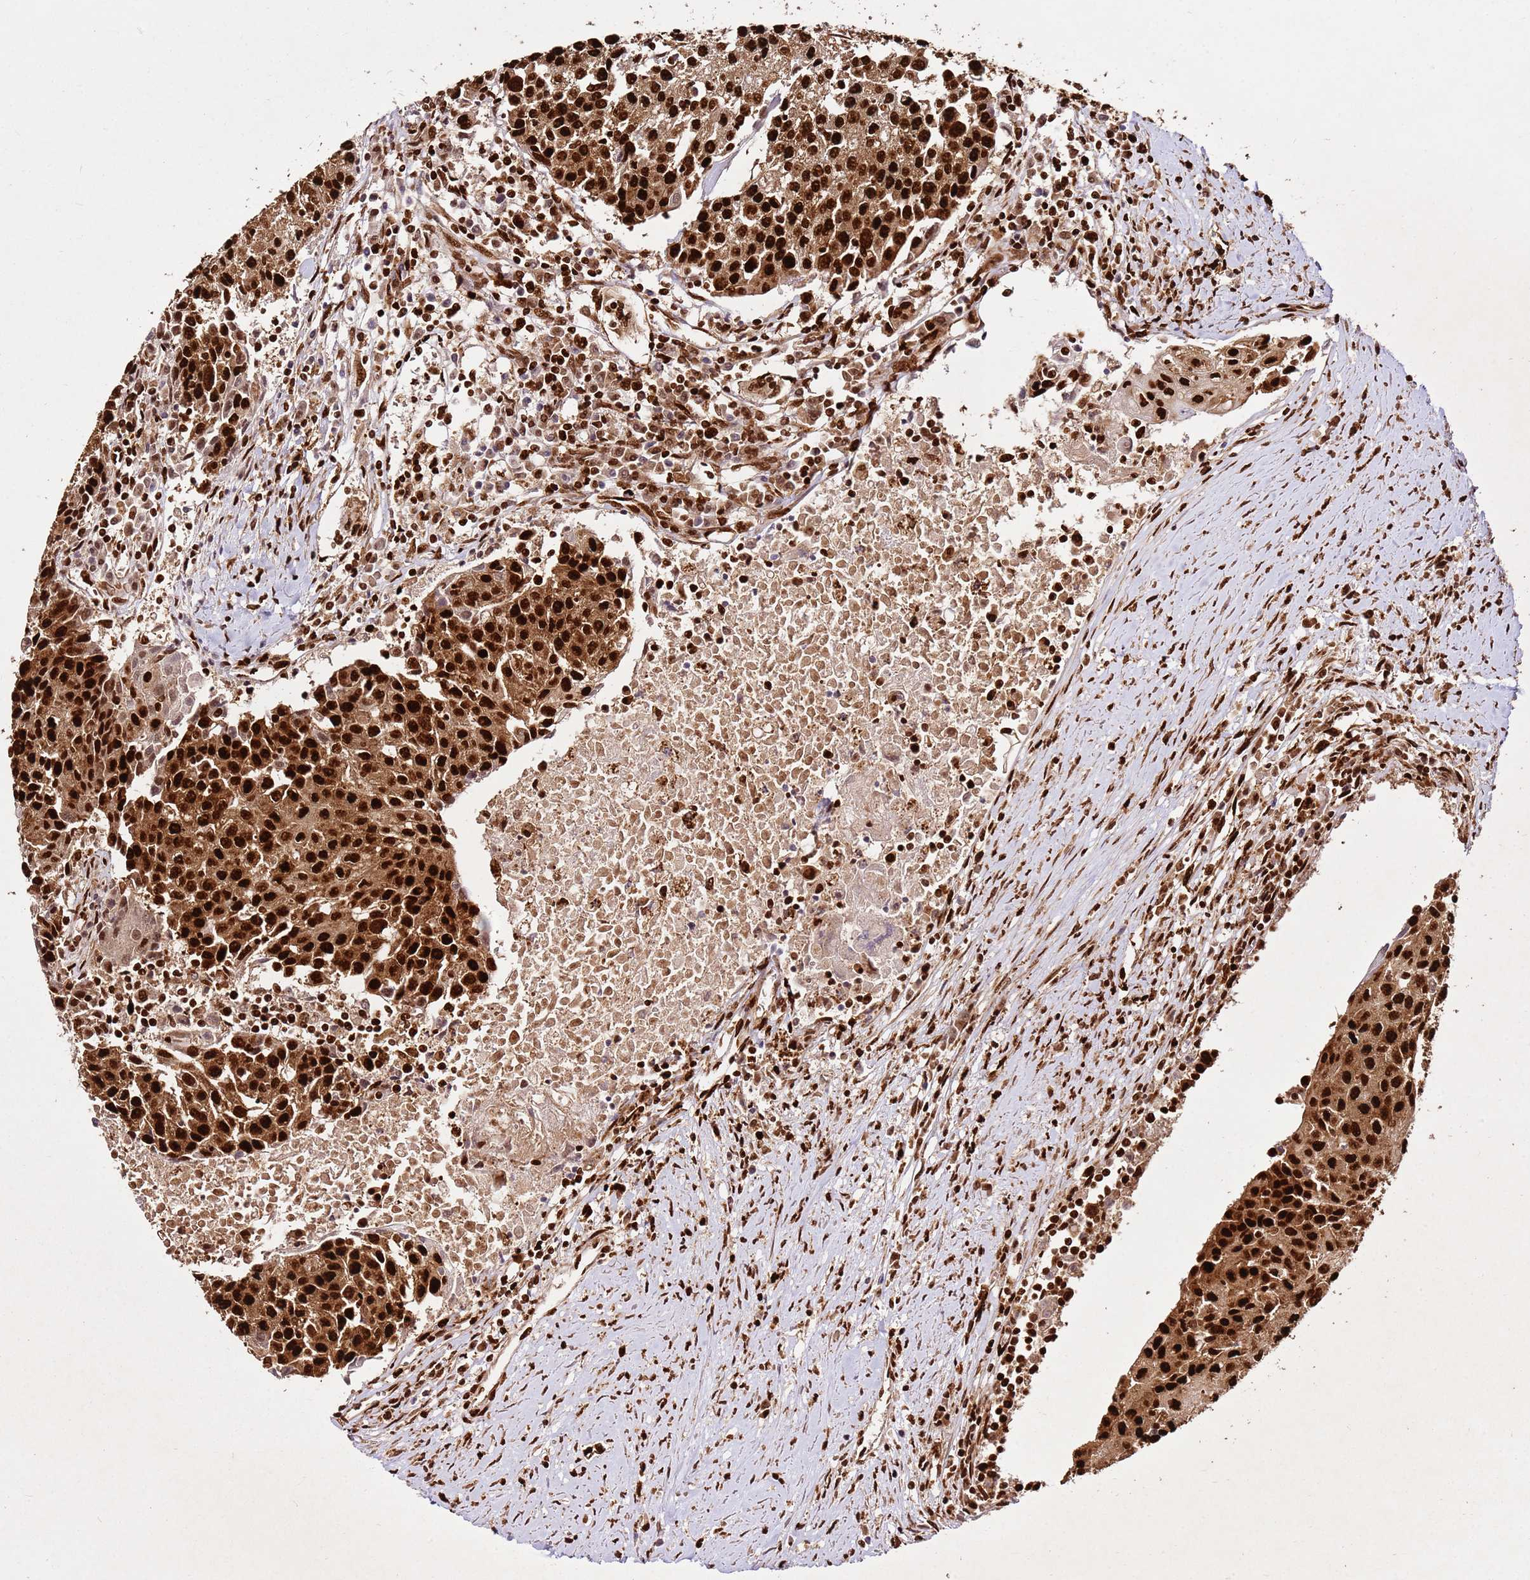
{"staining": {"intensity": "strong", "quantity": ">75%", "location": "cytoplasmic/membranous,nuclear"}, "tissue": "urothelial cancer", "cell_type": "Tumor cells", "image_type": "cancer", "snomed": [{"axis": "morphology", "description": "Urothelial carcinoma, High grade"}, {"axis": "topography", "description": "Urinary bladder"}], "caption": "Urothelial cancer was stained to show a protein in brown. There is high levels of strong cytoplasmic/membranous and nuclear staining in approximately >75% of tumor cells.", "gene": "HNRNPAB", "patient": {"sex": "female", "age": 85}}